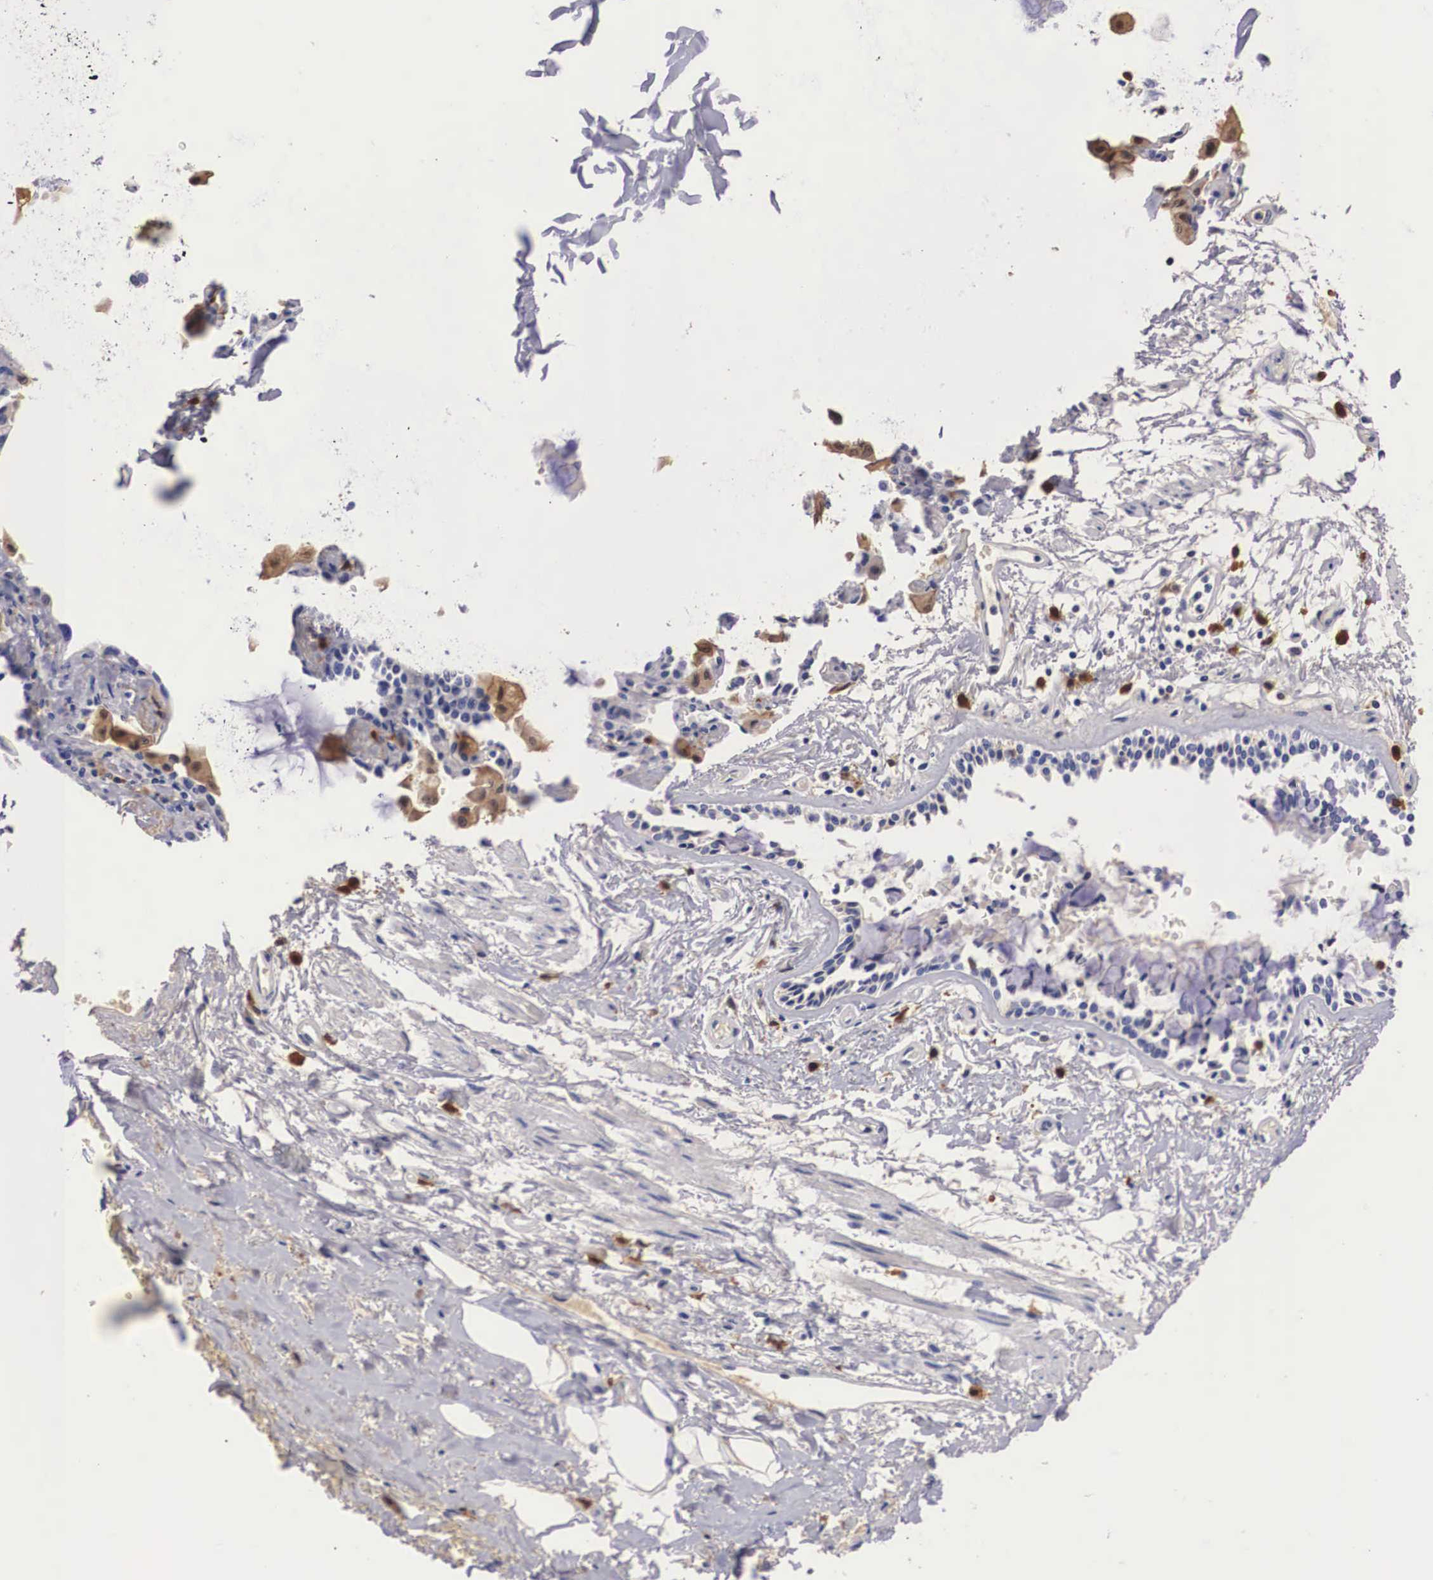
{"staining": {"intensity": "negative", "quantity": "none", "location": "none"}, "tissue": "bronchus", "cell_type": "Respiratory epithelial cells", "image_type": "normal", "snomed": [{"axis": "morphology", "description": "Normal tissue, NOS"}, {"axis": "topography", "description": "Lung"}], "caption": "IHC photomicrograph of benign bronchus: human bronchus stained with DAB demonstrates no significant protein staining in respiratory epithelial cells.", "gene": "RENBP", "patient": {"sex": "male", "age": 54}}